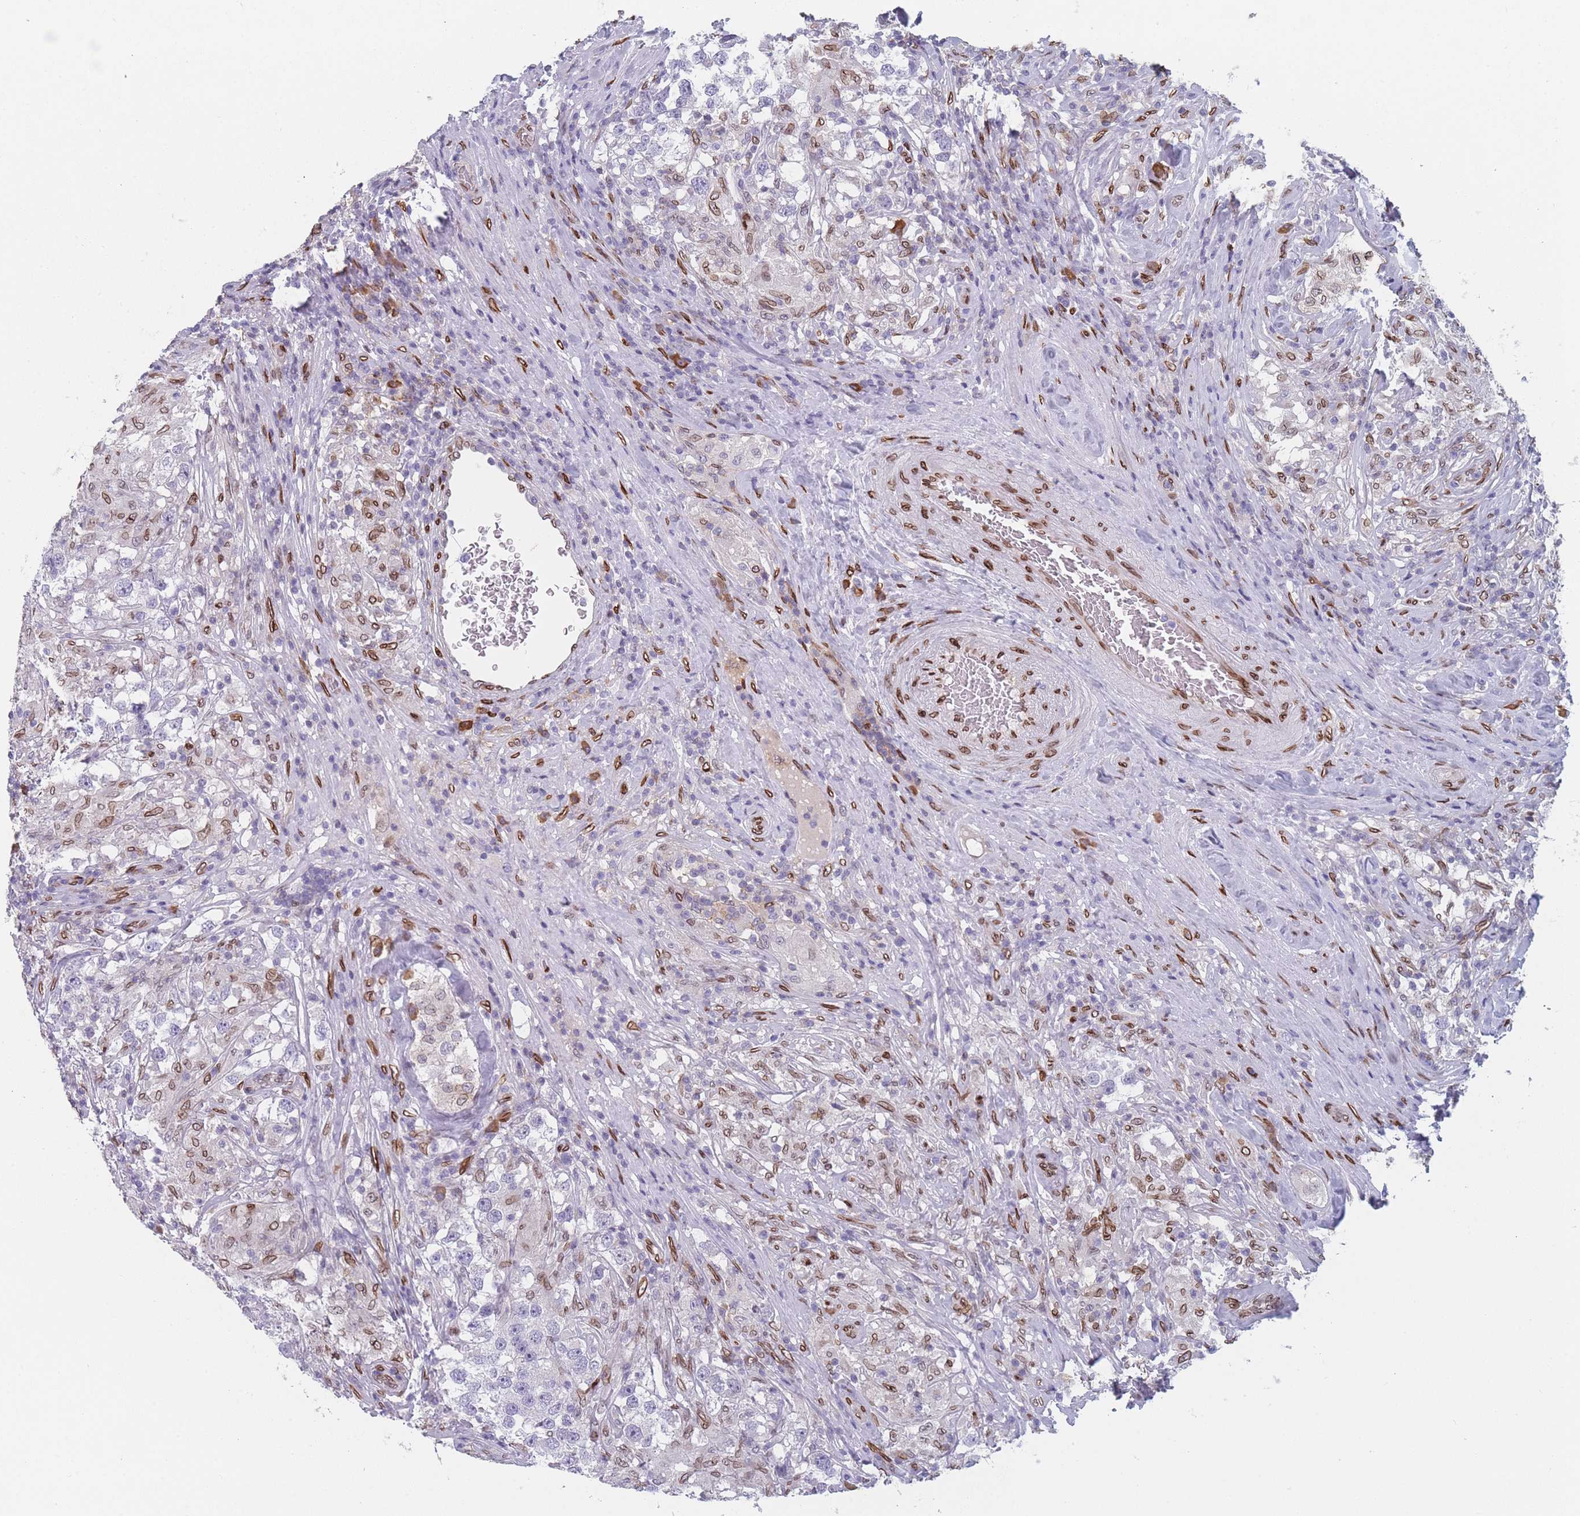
{"staining": {"intensity": "negative", "quantity": "none", "location": "none"}, "tissue": "testis cancer", "cell_type": "Tumor cells", "image_type": "cancer", "snomed": [{"axis": "morphology", "description": "Seminoma, NOS"}, {"axis": "topography", "description": "Testis"}], "caption": "IHC photomicrograph of testis cancer (seminoma) stained for a protein (brown), which displays no expression in tumor cells.", "gene": "ZBTB1", "patient": {"sex": "male", "age": 46}}